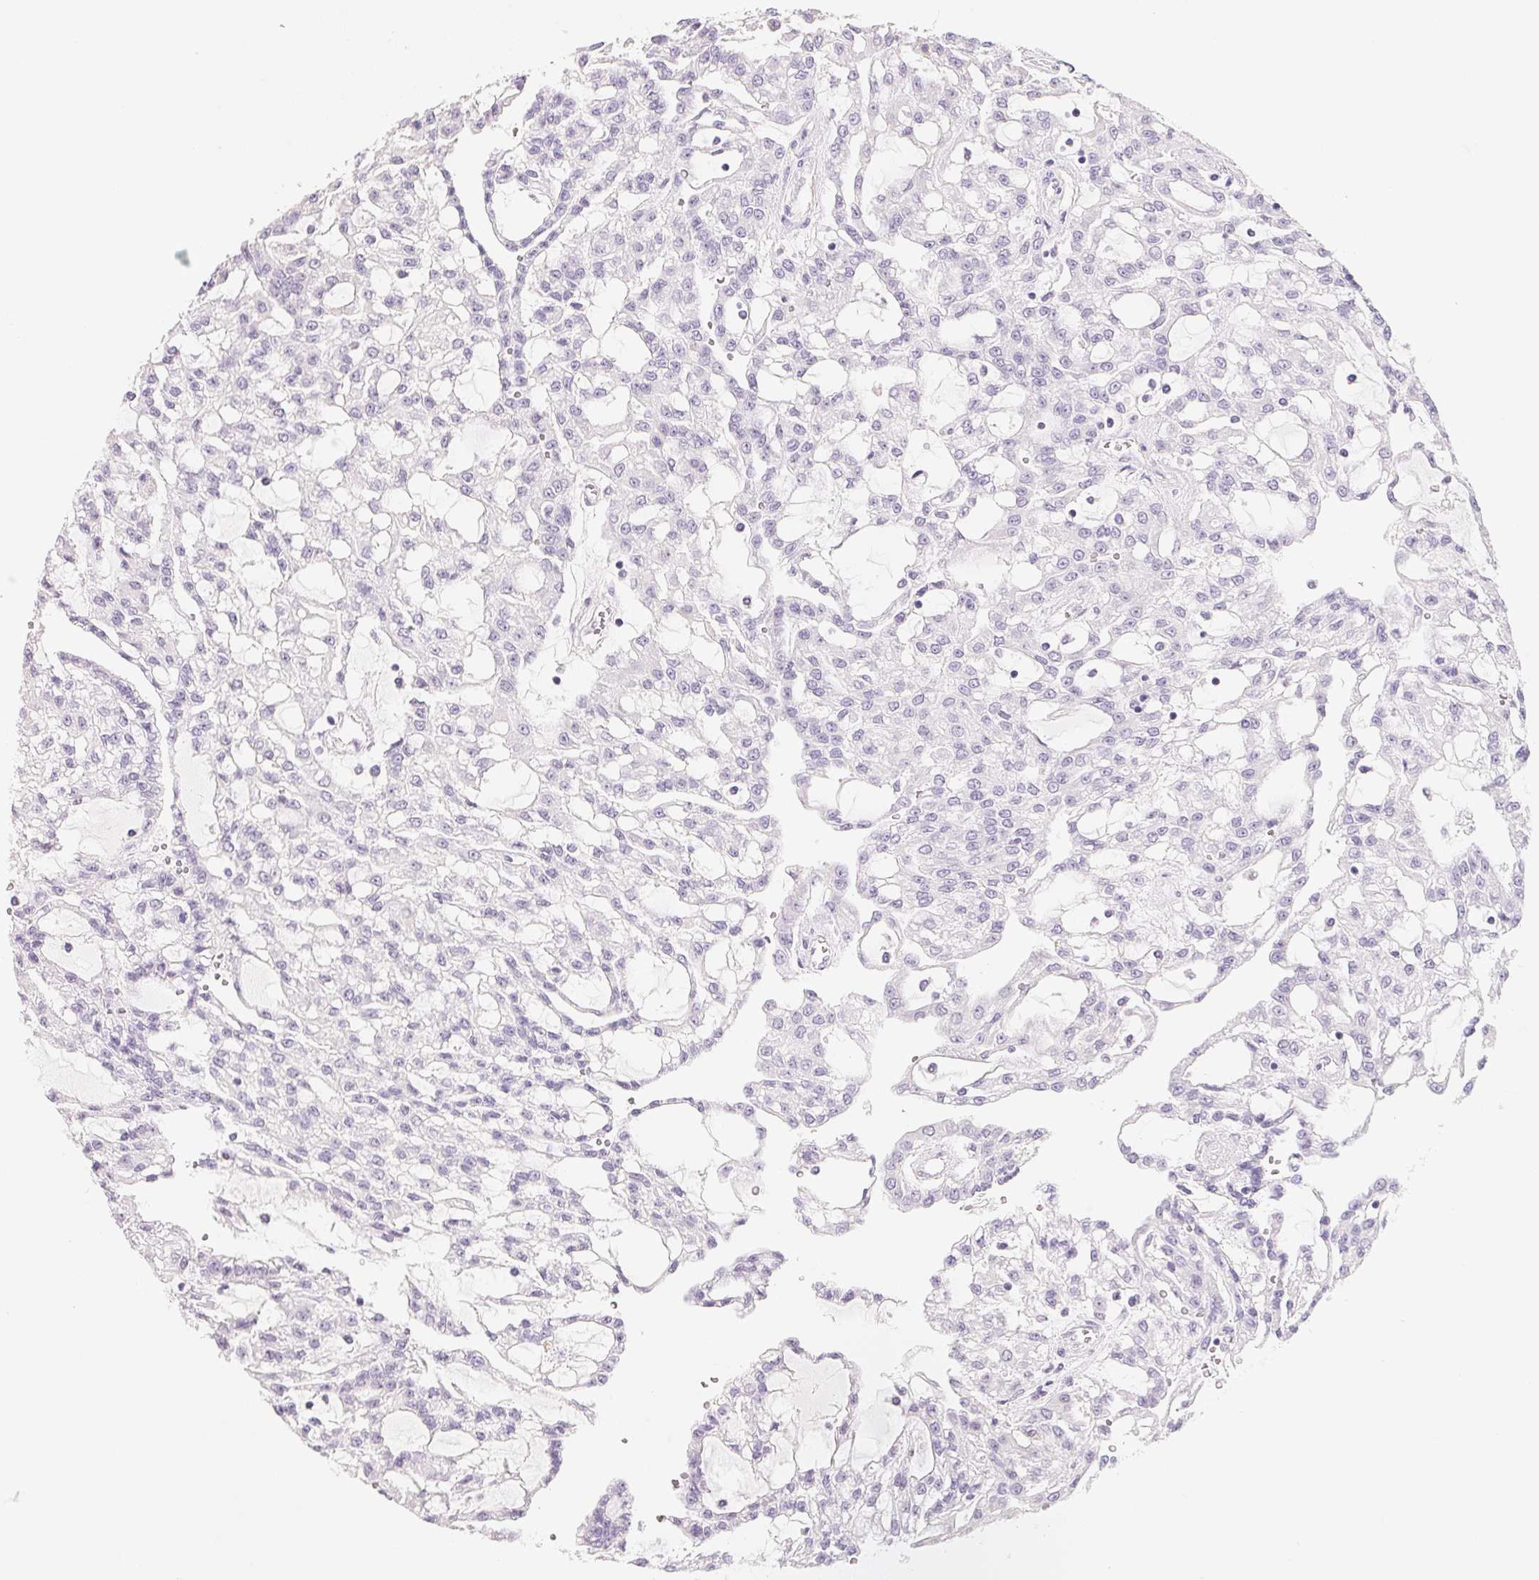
{"staining": {"intensity": "negative", "quantity": "none", "location": "none"}, "tissue": "renal cancer", "cell_type": "Tumor cells", "image_type": "cancer", "snomed": [{"axis": "morphology", "description": "Adenocarcinoma, NOS"}, {"axis": "topography", "description": "Kidney"}], "caption": "High magnification brightfield microscopy of renal cancer stained with DAB (brown) and counterstained with hematoxylin (blue): tumor cells show no significant expression.", "gene": "ACP3", "patient": {"sex": "male", "age": 63}}